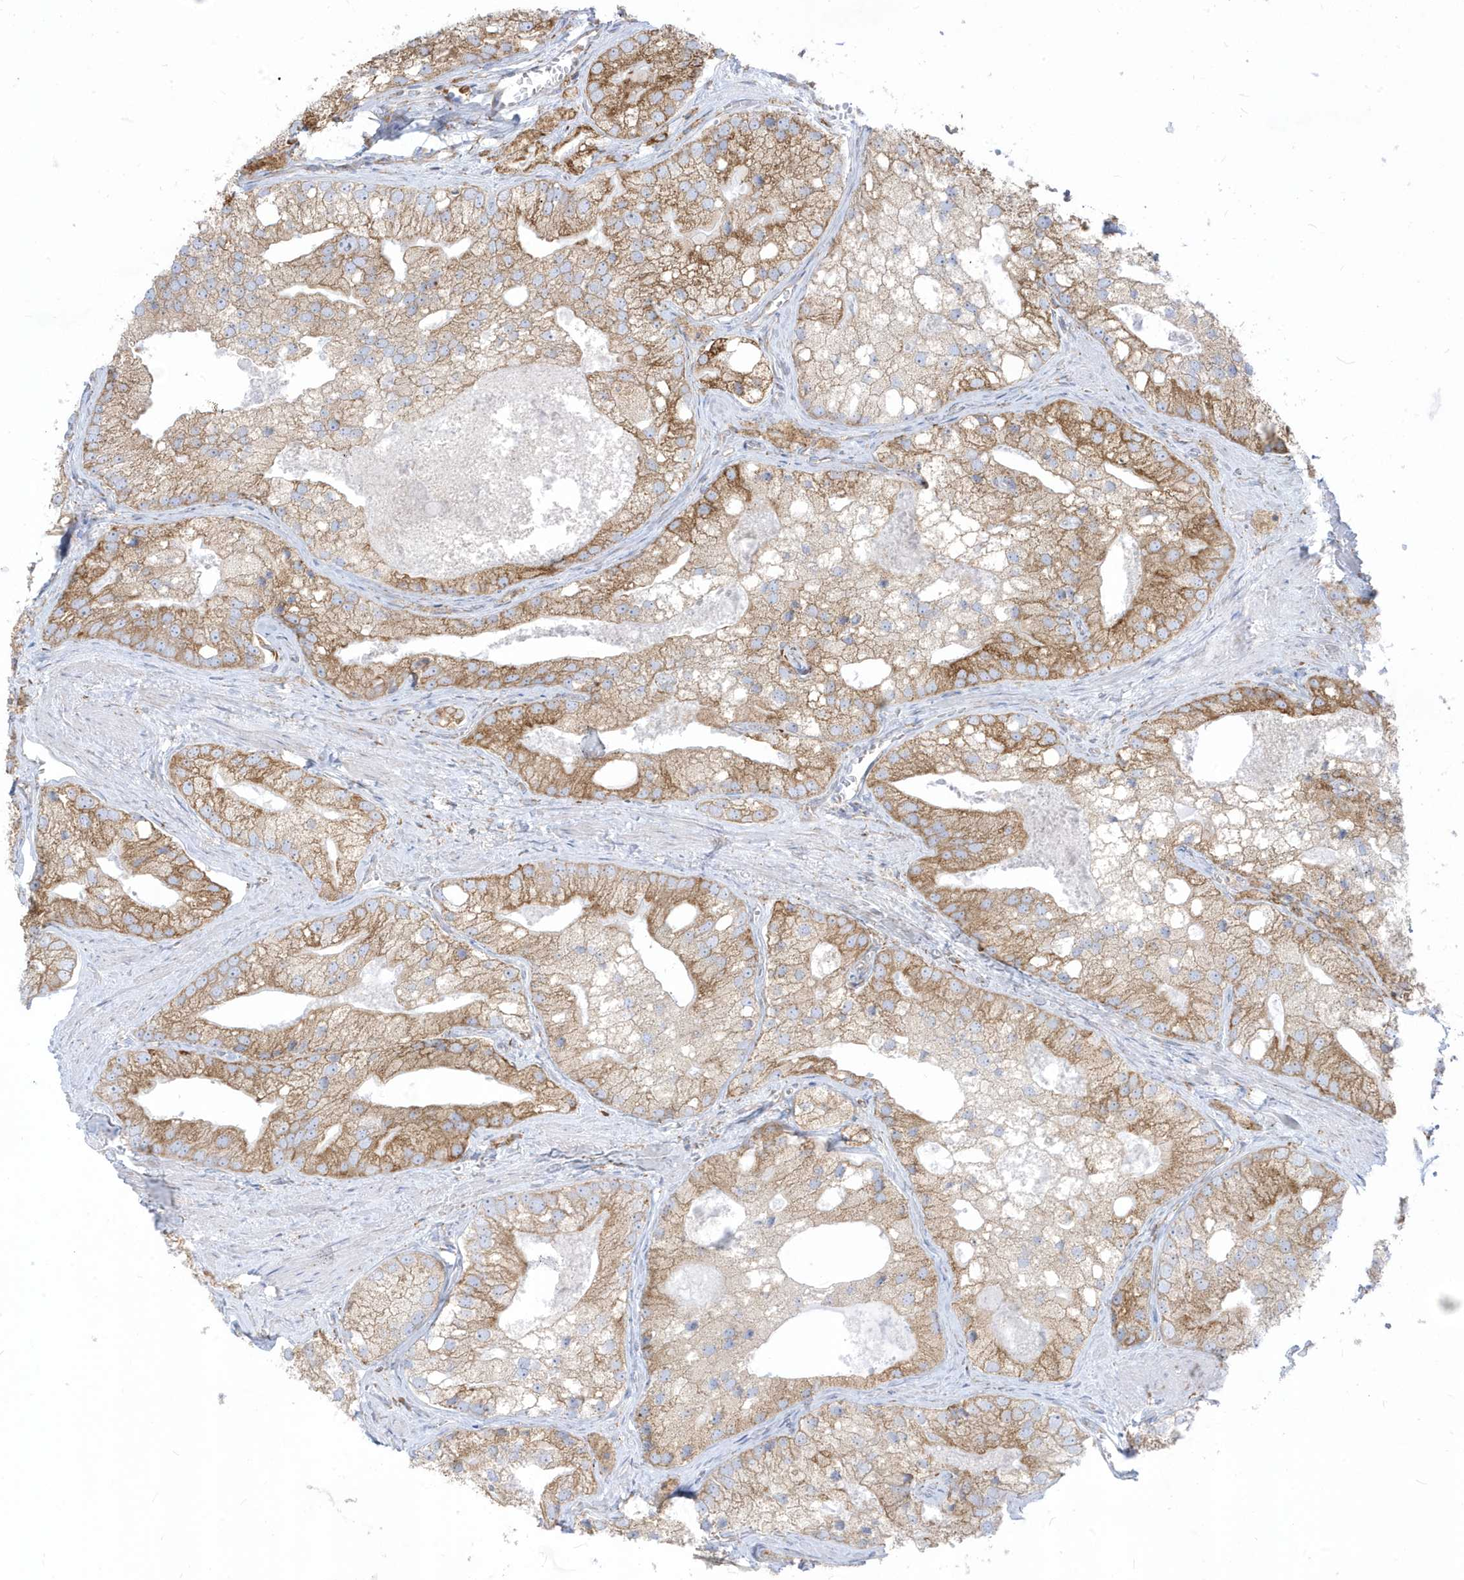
{"staining": {"intensity": "moderate", "quantity": ">75%", "location": "cytoplasmic/membranous"}, "tissue": "prostate cancer", "cell_type": "Tumor cells", "image_type": "cancer", "snomed": [{"axis": "morphology", "description": "Adenocarcinoma, Low grade"}, {"axis": "topography", "description": "Prostate"}], "caption": "A brown stain labels moderate cytoplasmic/membranous expression of a protein in low-grade adenocarcinoma (prostate) tumor cells.", "gene": "PDIA6", "patient": {"sex": "male", "age": 69}}